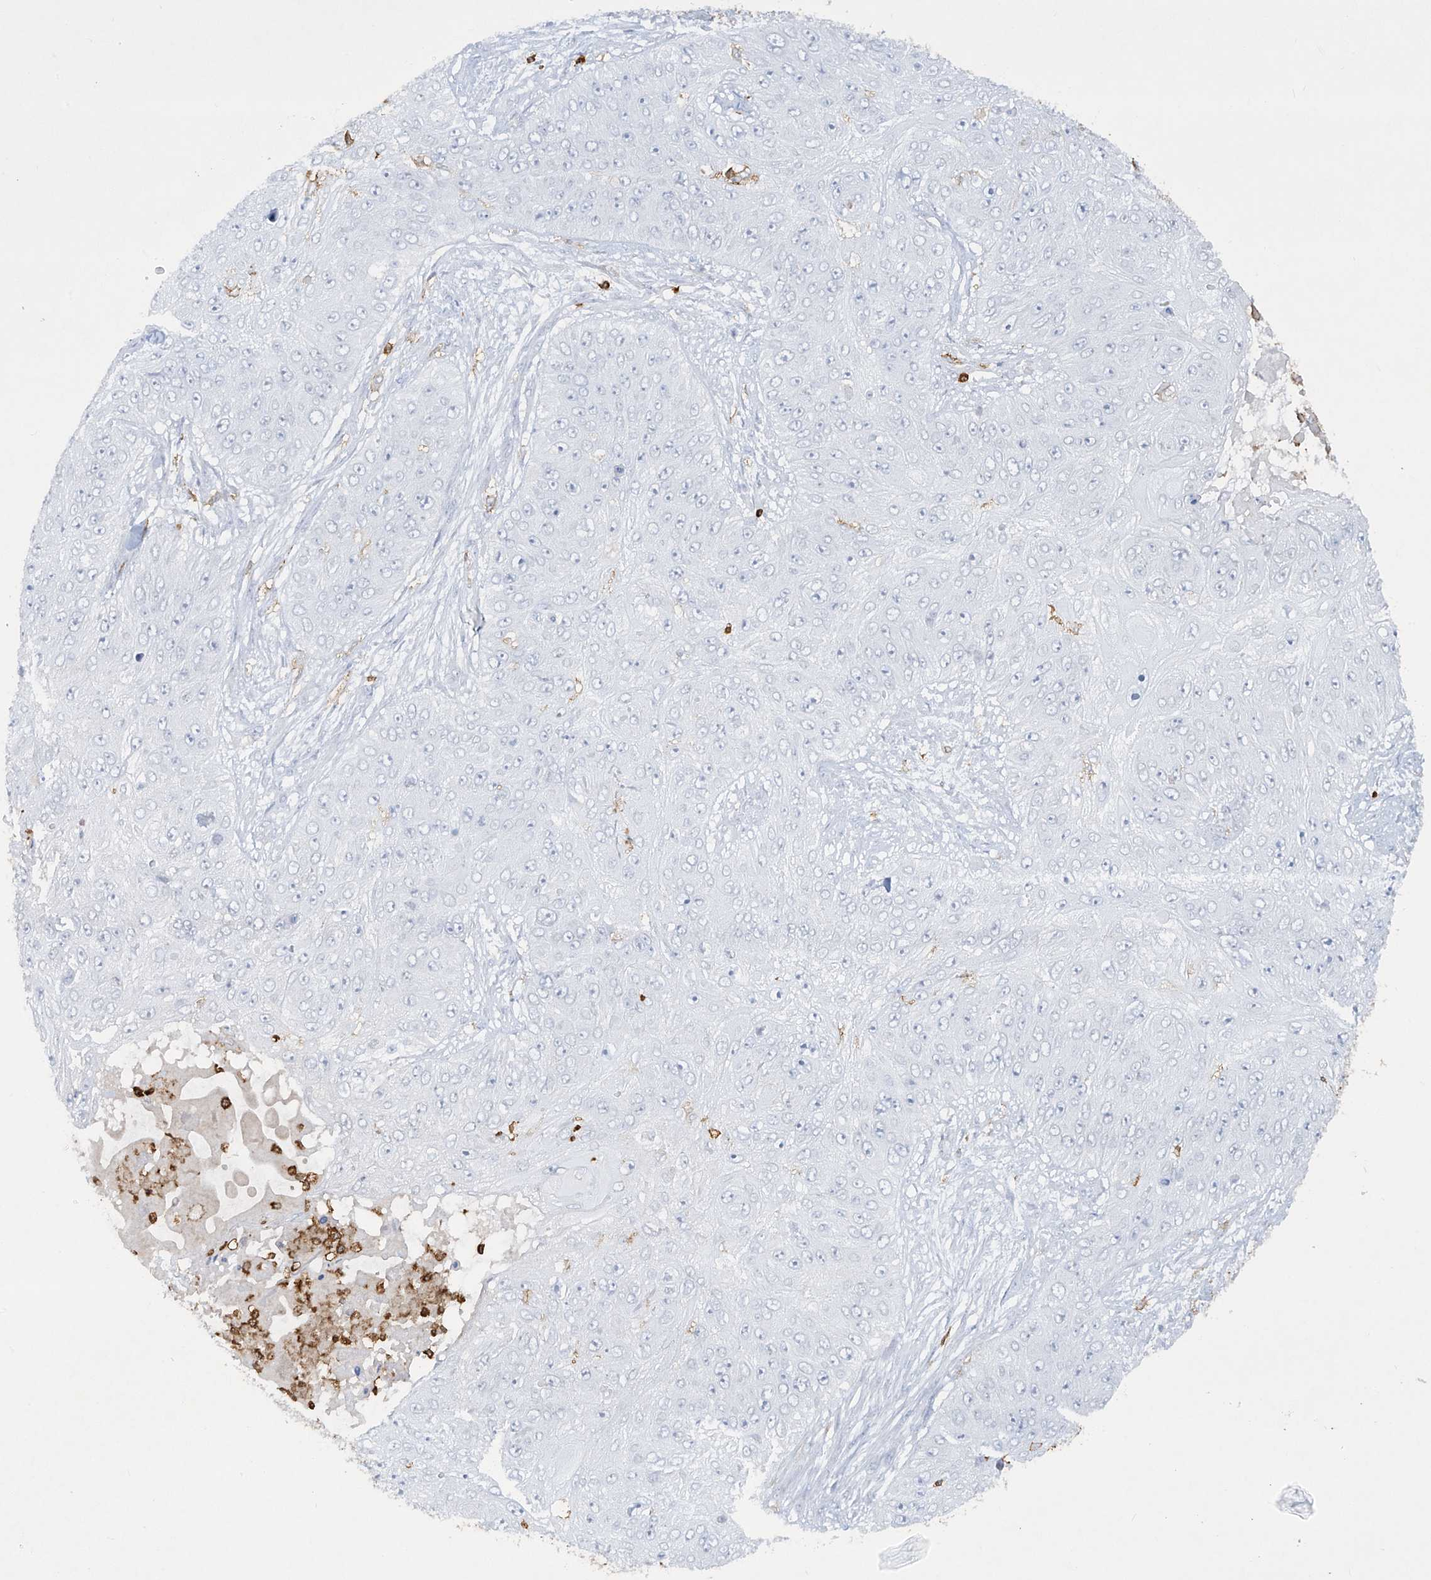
{"staining": {"intensity": "negative", "quantity": "none", "location": "none"}, "tissue": "skin cancer", "cell_type": "Tumor cells", "image_type": "cancer", "snomed": [{"axis": "morphology", "description": "Squamous cell carcinoma, NOS"}, {"axis": "topography", "description": "Skin"}], "caption": "A high-resolution image shows IHC staining of skin cancer (squamous cell carcinoma), which demonstrates no significant expression in tumor cells. (Immunohistochemistry, brightfield microscopy, high magnification).", "gene": "FCGR3A", "patient": {"sex": "female", "age": 80}}